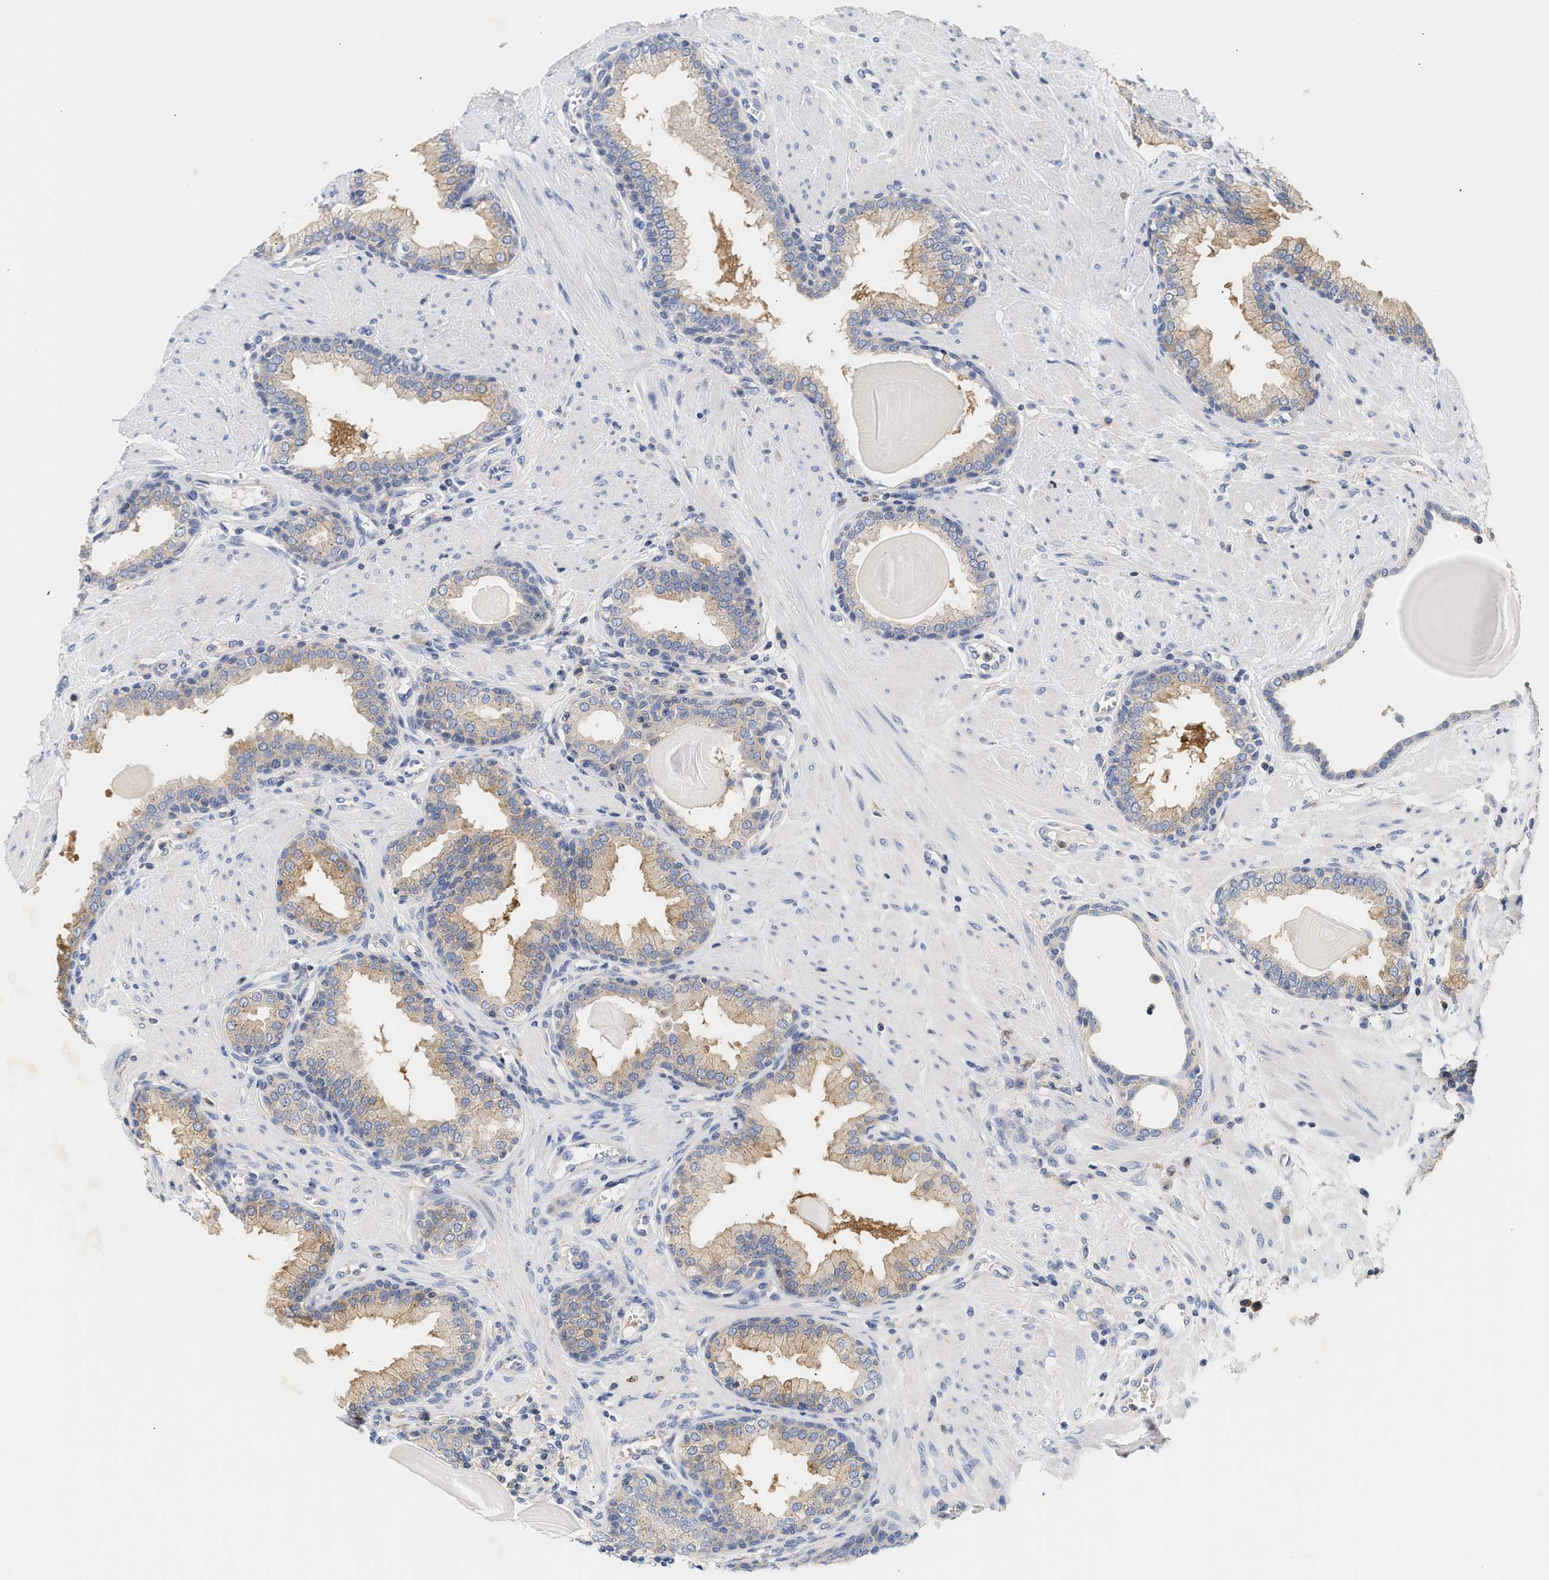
{"staining": {"intensity": "moderate", "quantity": "25%-75%", "location": "cytoplasmic/membranous"}, "tissue": "prostate", "cell_type": "Glandular cells", "image_type": "normal", "snomed": [{"axis": "morphology", "description": "Normal tissue, NOS"}, {"axis": "topography", "description": "Prostate"}], "caption": "Immunohistochemical staining of benign human prostate exhibits 25%-75% levels of moderate cytoplasmic/membranous protein expression in approximately 25%-75% of glandular cells.", "gene": "TRIM50", "patient": {"sex": "male", "age": 51}}